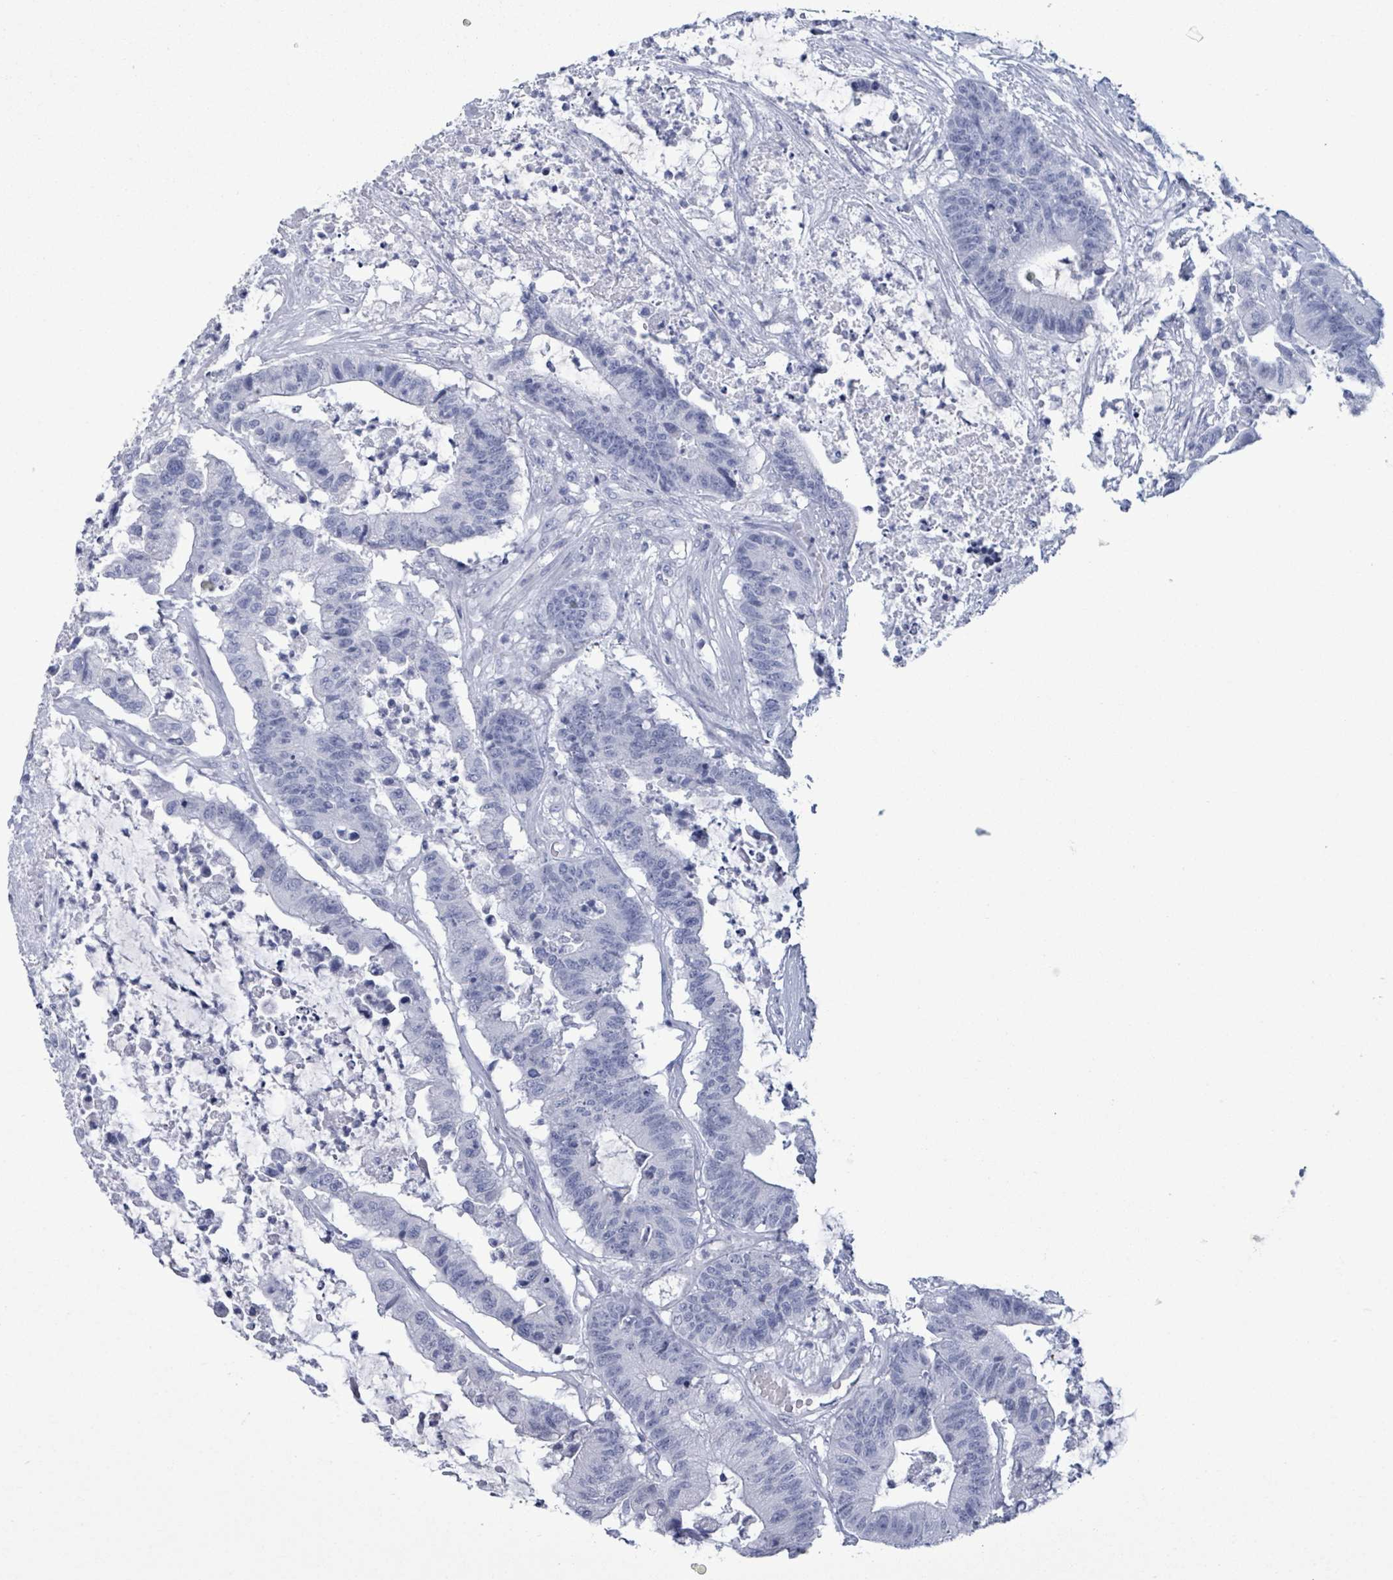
{"staining": {"intensity": "negative", "quantity": "none", "location": "none"}, "tissue": "colorectal cancer", "cell_type": "Tumor cells", "image_type": "cancer", "snomed": [{"axis": "morphology", "description": "Adenocarcinoma, NOS"}, {"axis": "topography", "description": "Colon"}], "caption": "The immunohistochemistry (IHC) histopathology image has no significant positivity in tumor cells of adenocarcinoma (colorectal) tissue.", "gene": "NKX2-1", "patient": {"sex": "female", "age": 84}}